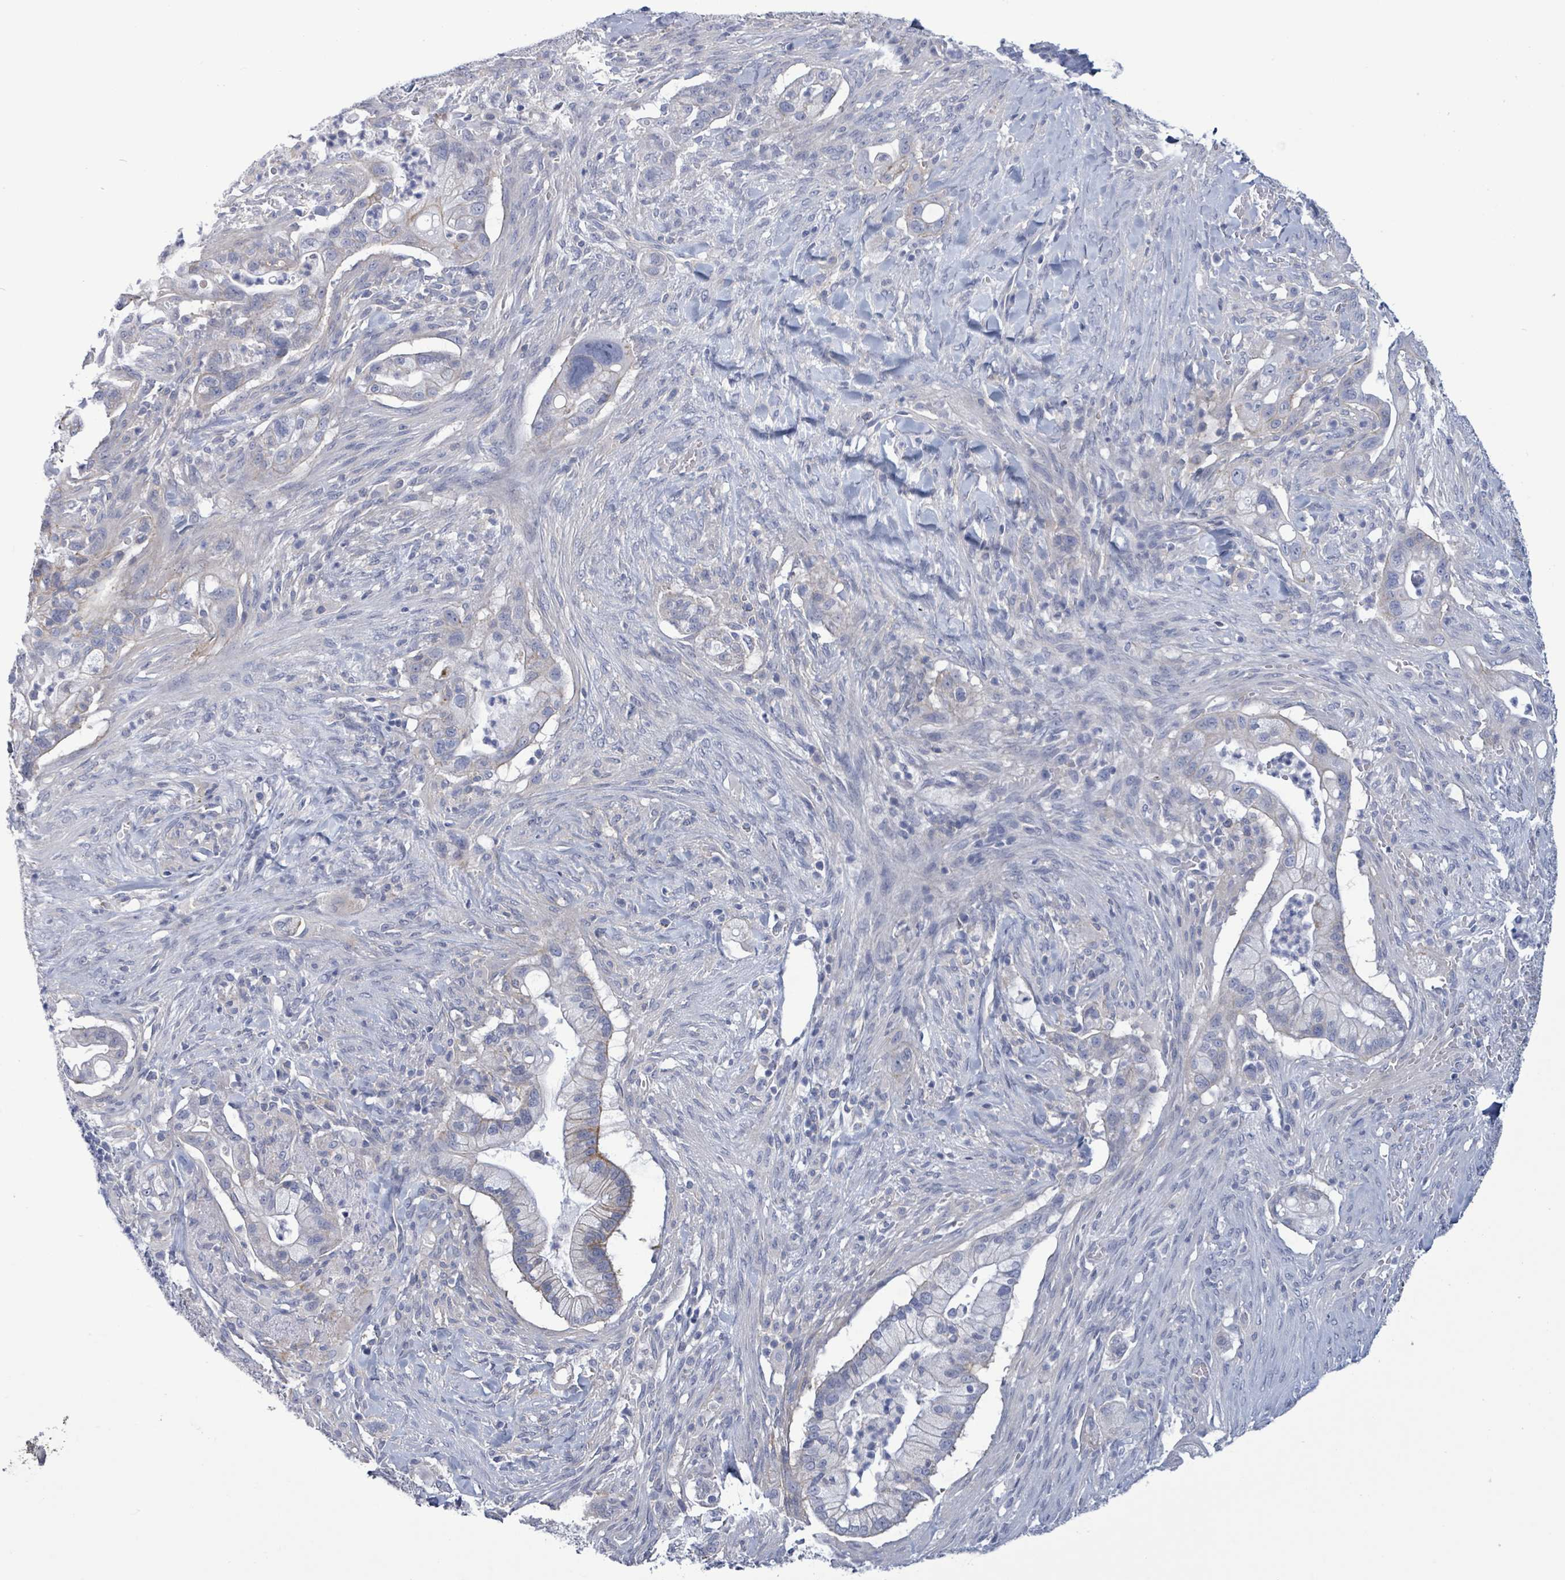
{"staining": {"intensity": "moderate", "quantity": "<25%", "location": "cytoplasmic/membranous"}, "tissue": "pancreatic cancer", "cell_type": "Tumor cells", "image_type": "cancer", "snomed": [{"axis": "morphology", "description": "Adenocarcinoma, NOS"}, {"axis": "topography", "description": "Pancreas"}], "caption": "A low amount of moderate cytoplasmic/membranous expression is identified in about <25% of tumor cells in pancreatic adenocarcinoma tissue.", "gene": "BSG", "patient": {"sex": "male", "age": 44}}